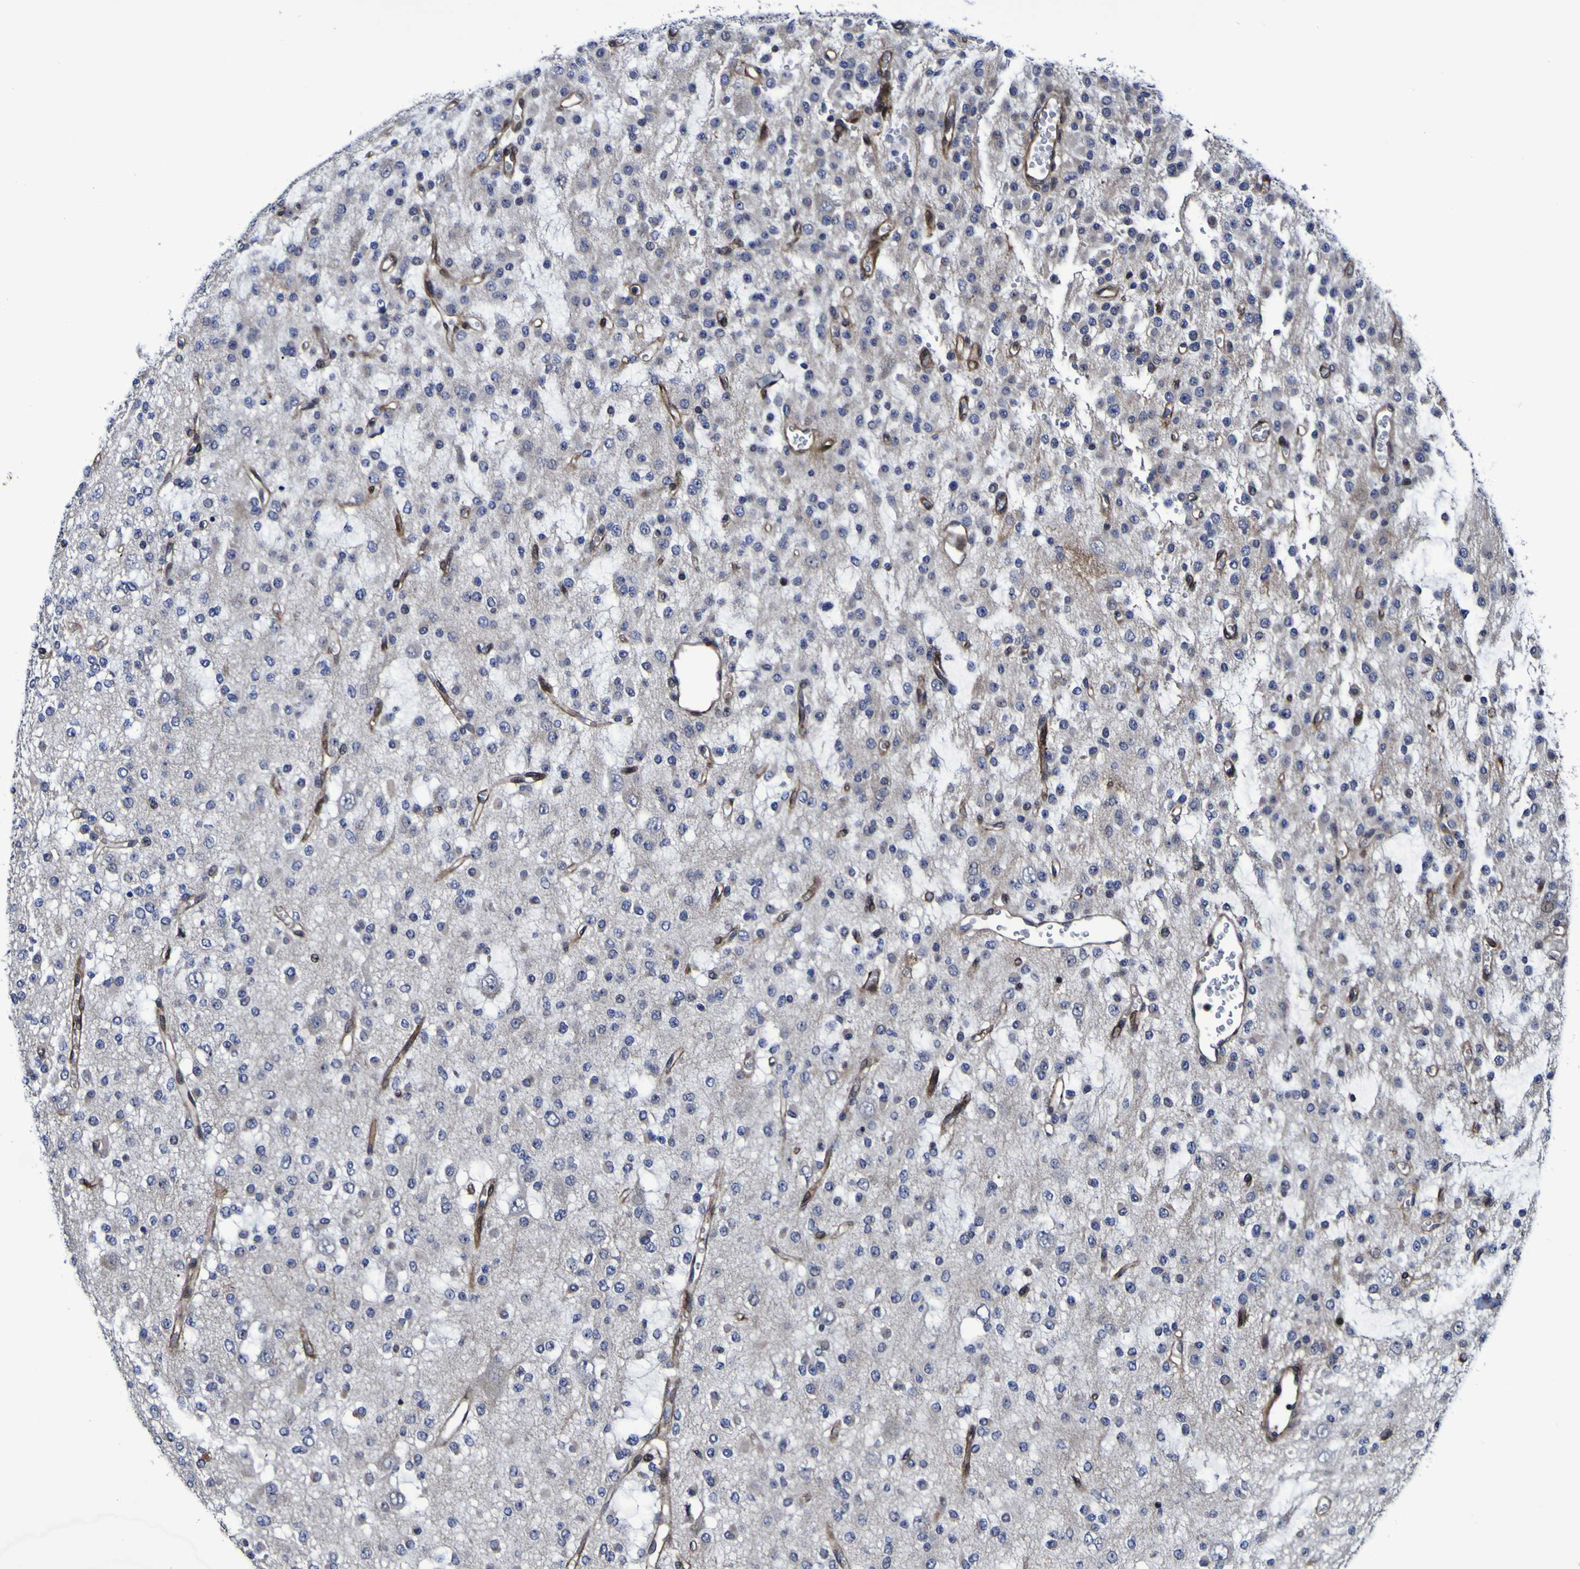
{"staining": {"intensity": "negative", "quantity": "none", "location": "none"}, "tissue": "glioma", "cell_type": "Tumor cells", "image_type": "cancer", "snomed": [{"axis": "morphology", "description": "Glioma, malignant, Low grade"}, {"axis": "topography", "description": "Brain"}], "caption": "A histopathology image of human glioma is negative for staining in tumor cells.", "gene": "MGLL", "patient": {"sex": "male", "age": 38}}